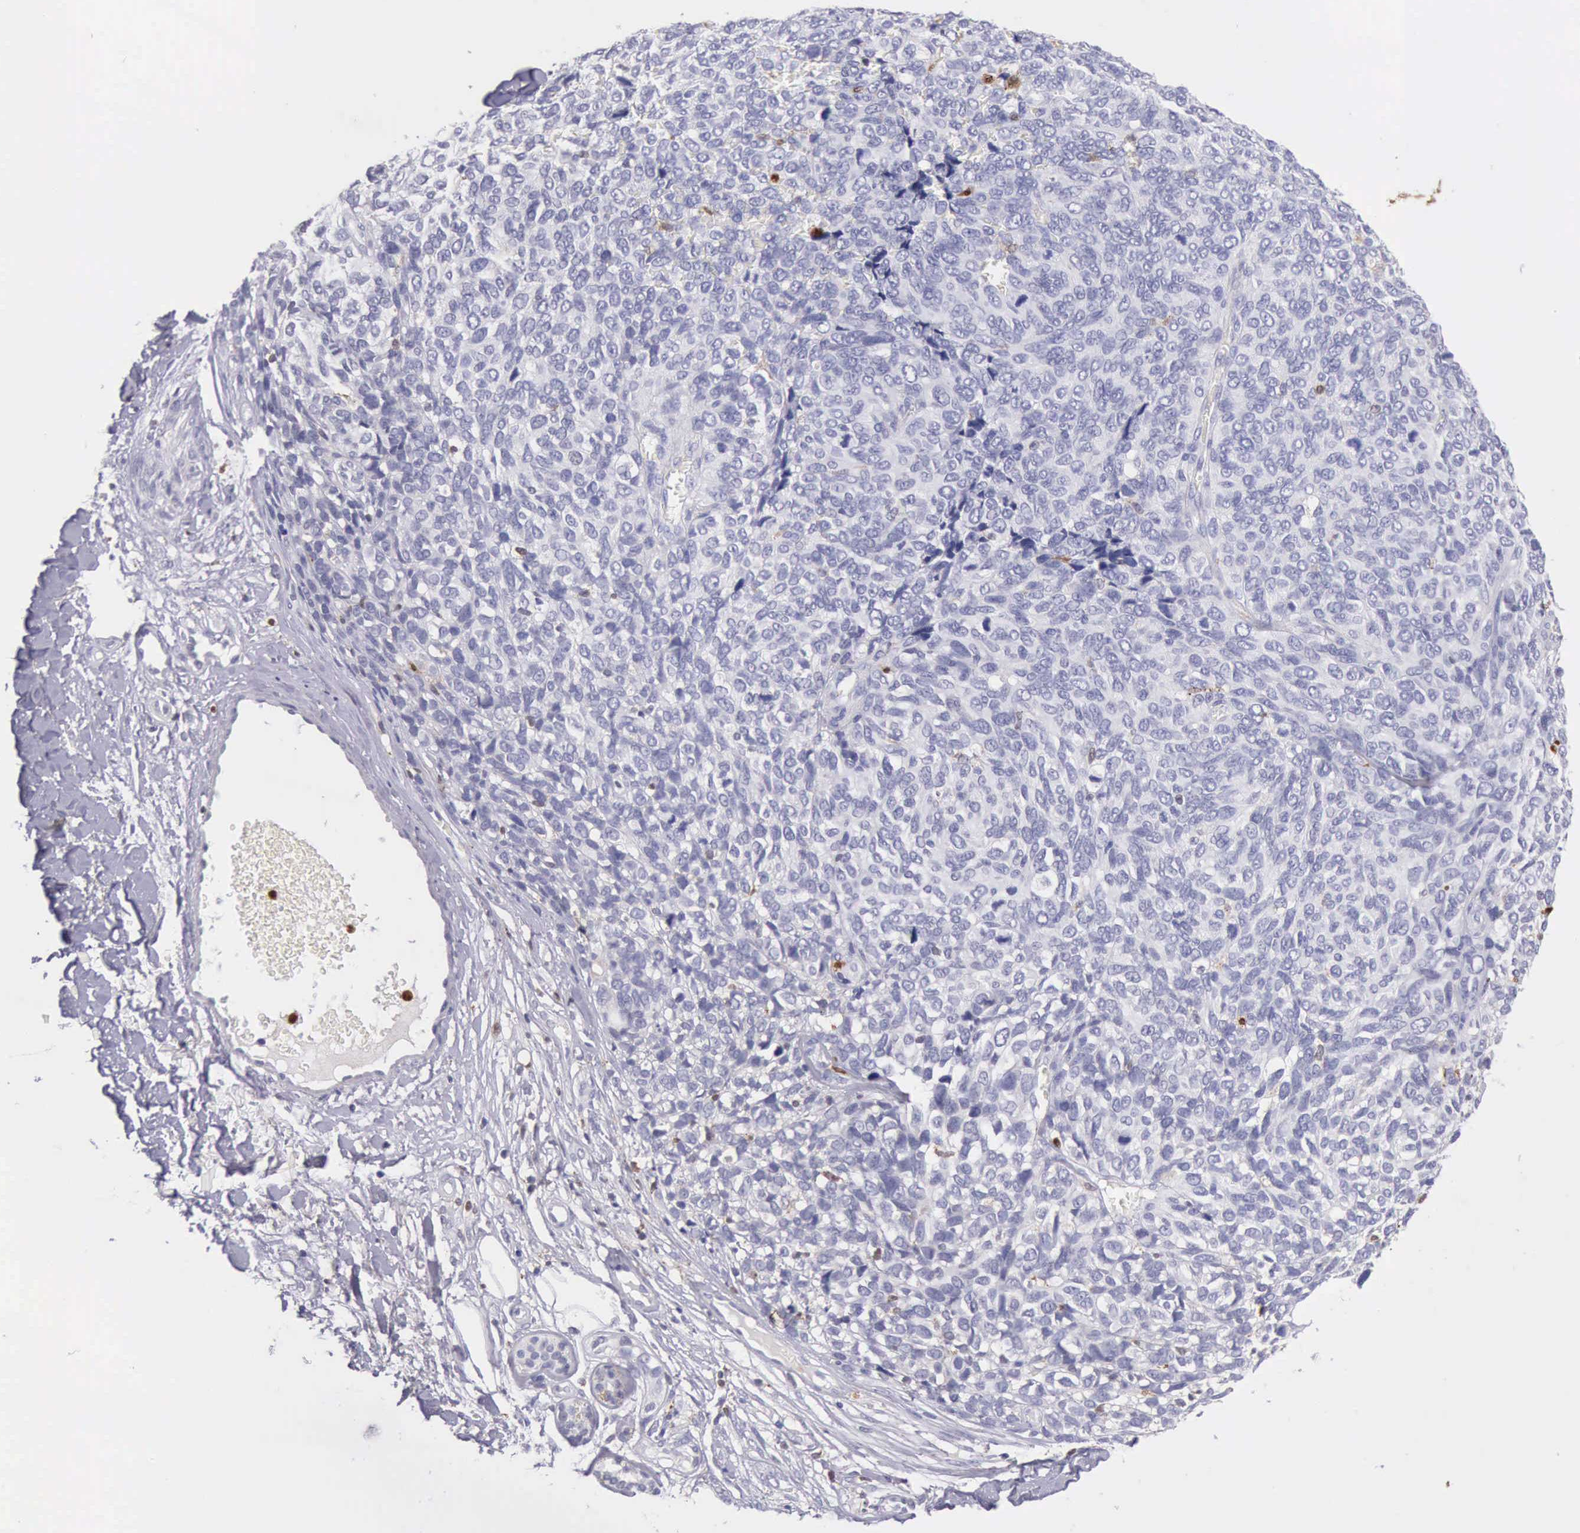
{"staining": {"intensity": "negative", "quantity": "none", "location": "none"}, "tissue": "melanoma", "cell_type": "Tumor cells", "image_type": "cancer", "snomed": [{"axis": "morphology", "description": "Malignant melanoma, NOS"}, {"axis": "topography", "description": "Skin"}], "caption": "An immunohistochemistry micrograph of malignant melanoma is shown. There is no staining in tumor cells of malignant melanoma.", "gene": "CSTA", "patient": {"sex": "female", "age": 85}}